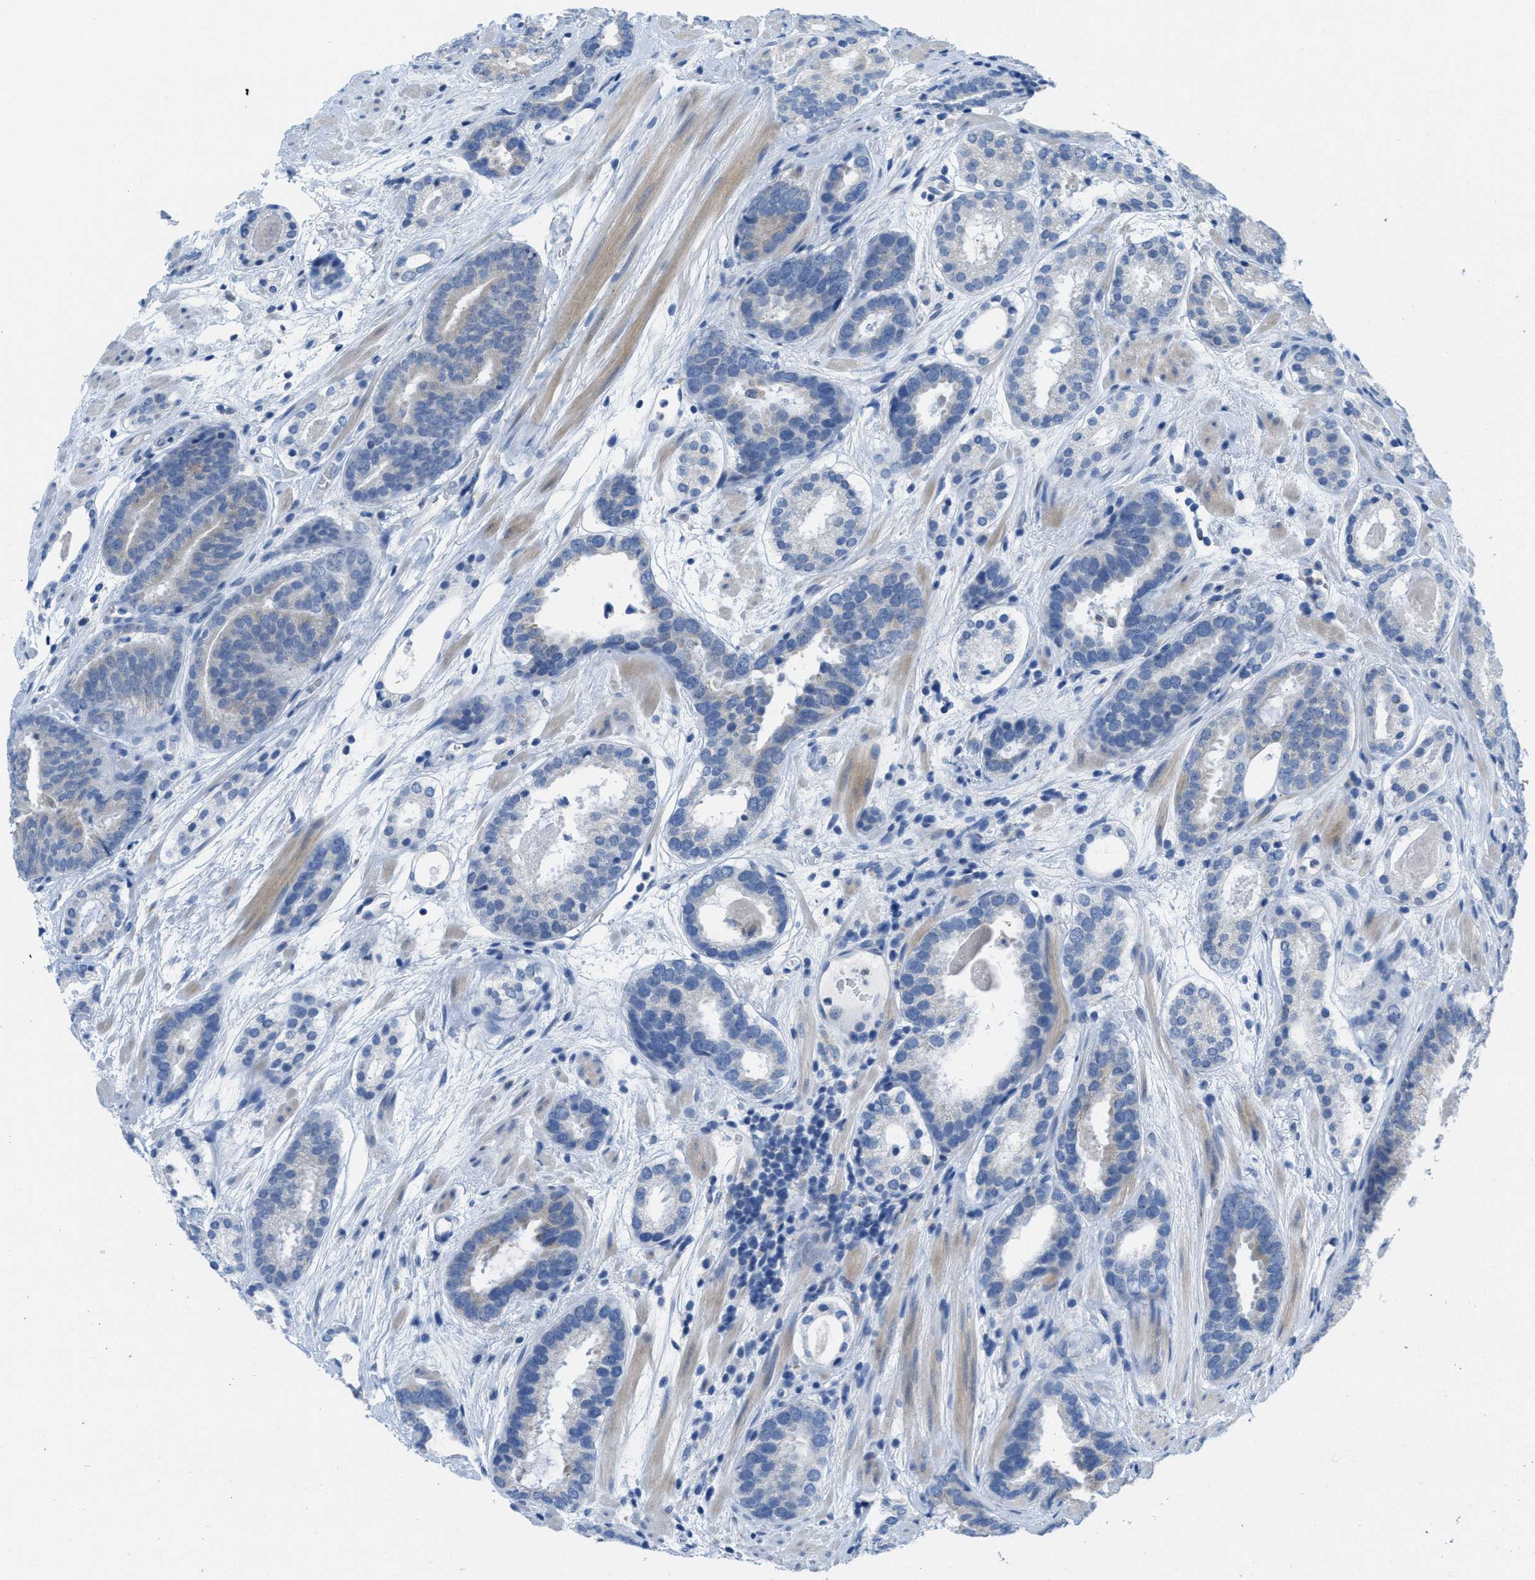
{"staining": {"intensity": "negative", "quantity": "none", "location": "none"}, "tissue": "prostate cancer", "cell_type": "Tumor cells", "image_type": "cancer", "snomed": [{"axis": "morphology", "description": "Adenocarcinoma, Low grade"}, {"axis": "topography", "description": "Prostate"}], "caption": "DAB immunohistochemical staining of prostate cancer (adenocarcinoma (low-grade)) demonstrates no significant expression in tumor cells.", "gene": "PTDSS1", "patient": {"sex": "male", "age": 69}}